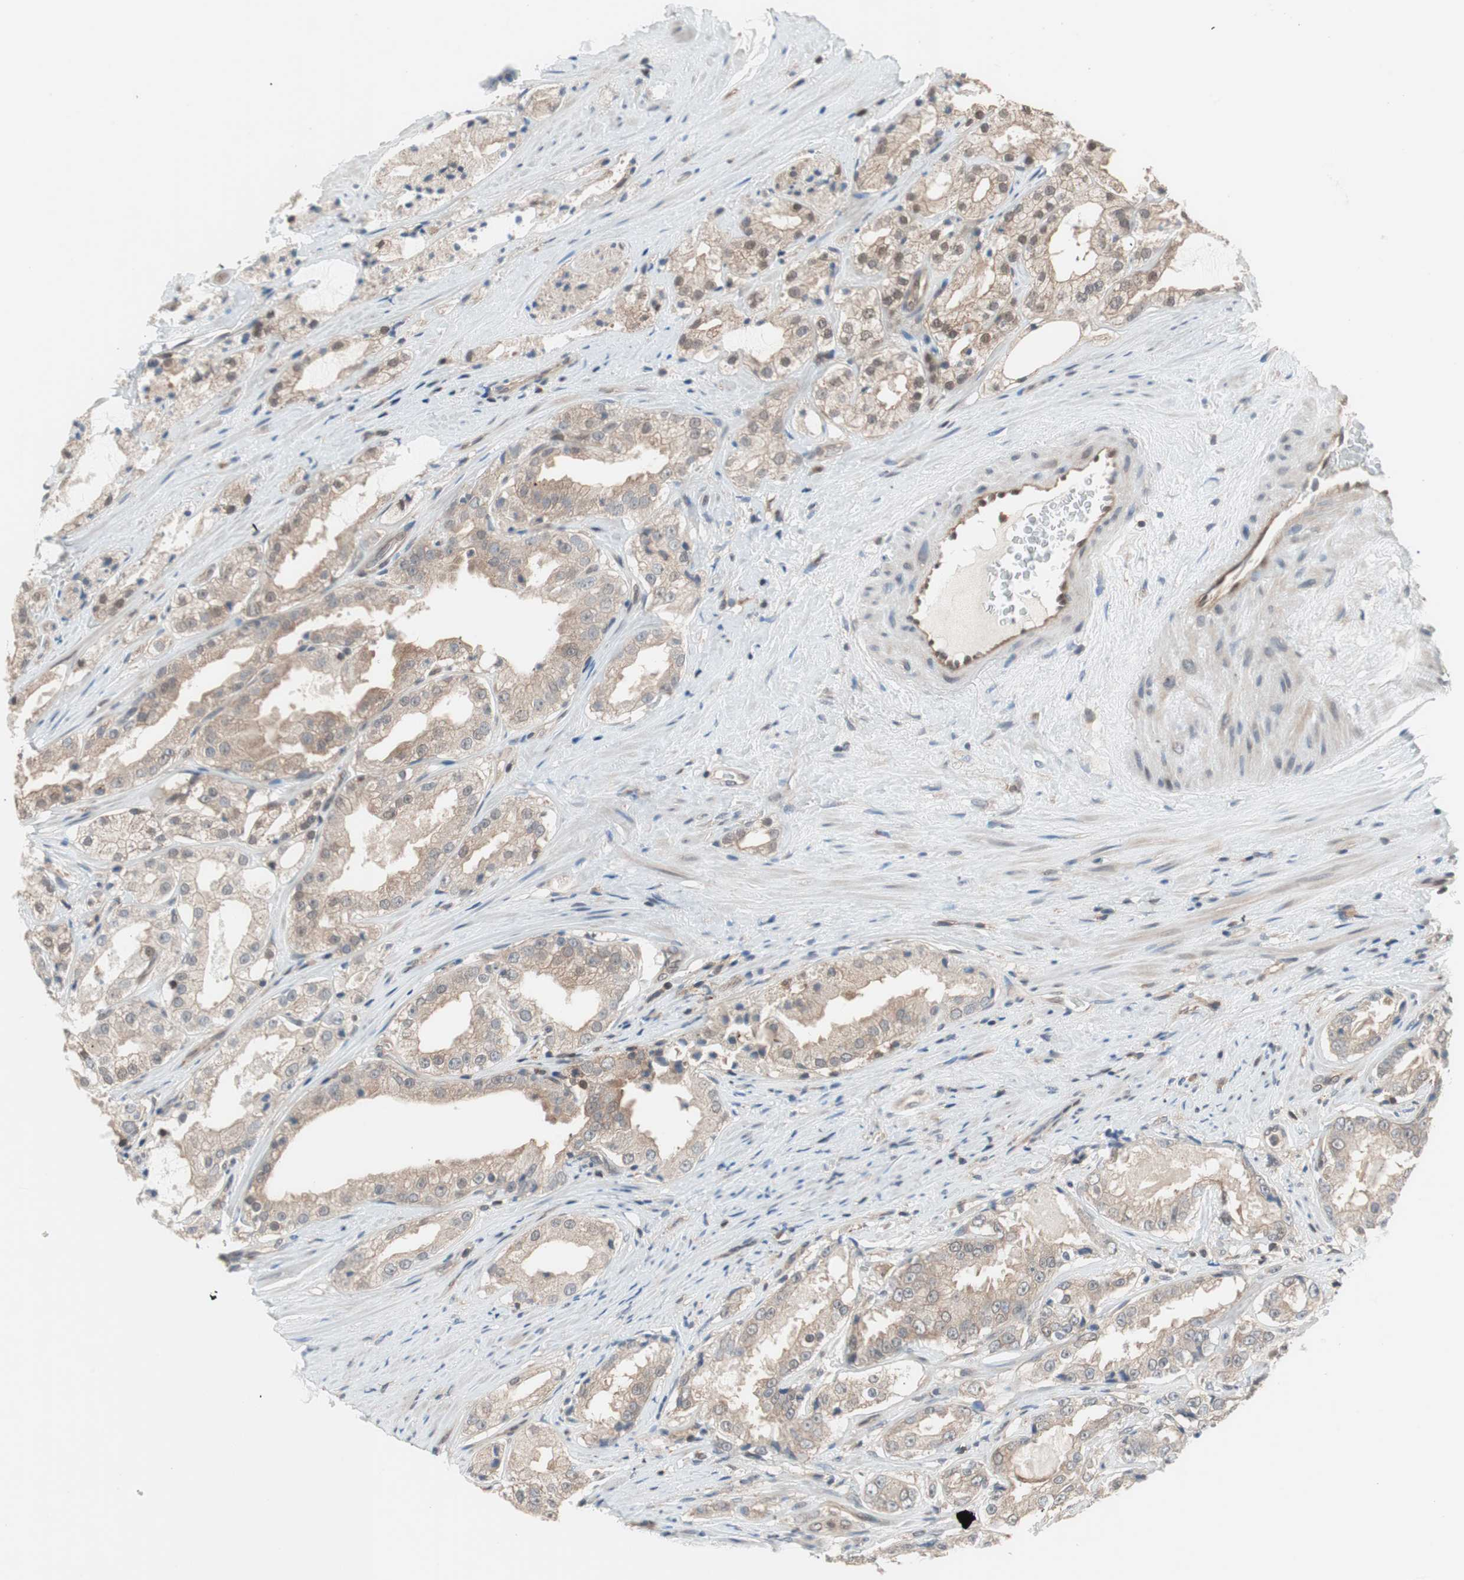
{"staining": {"intensity": "weak", "quantity": ">75%", "location": "cytoplasmic/membranous"}, "tissue": "prostate cancer", "cell_type": "Tumor cells", "image_type": "cancer", "snomed": [{"axis": "morphology", "description": "Adenocarcinoma, High grade"}, {"axis": "topography", "description": "Prostate"}], "caption": "Tumor cells display low levels of weak cytoplasmic/membranous staining in about >75% of cells in human prostate adenocarcinoma (high-grade).", "gene": "GALT", "patient": {"sex": "male", "age": 73}}